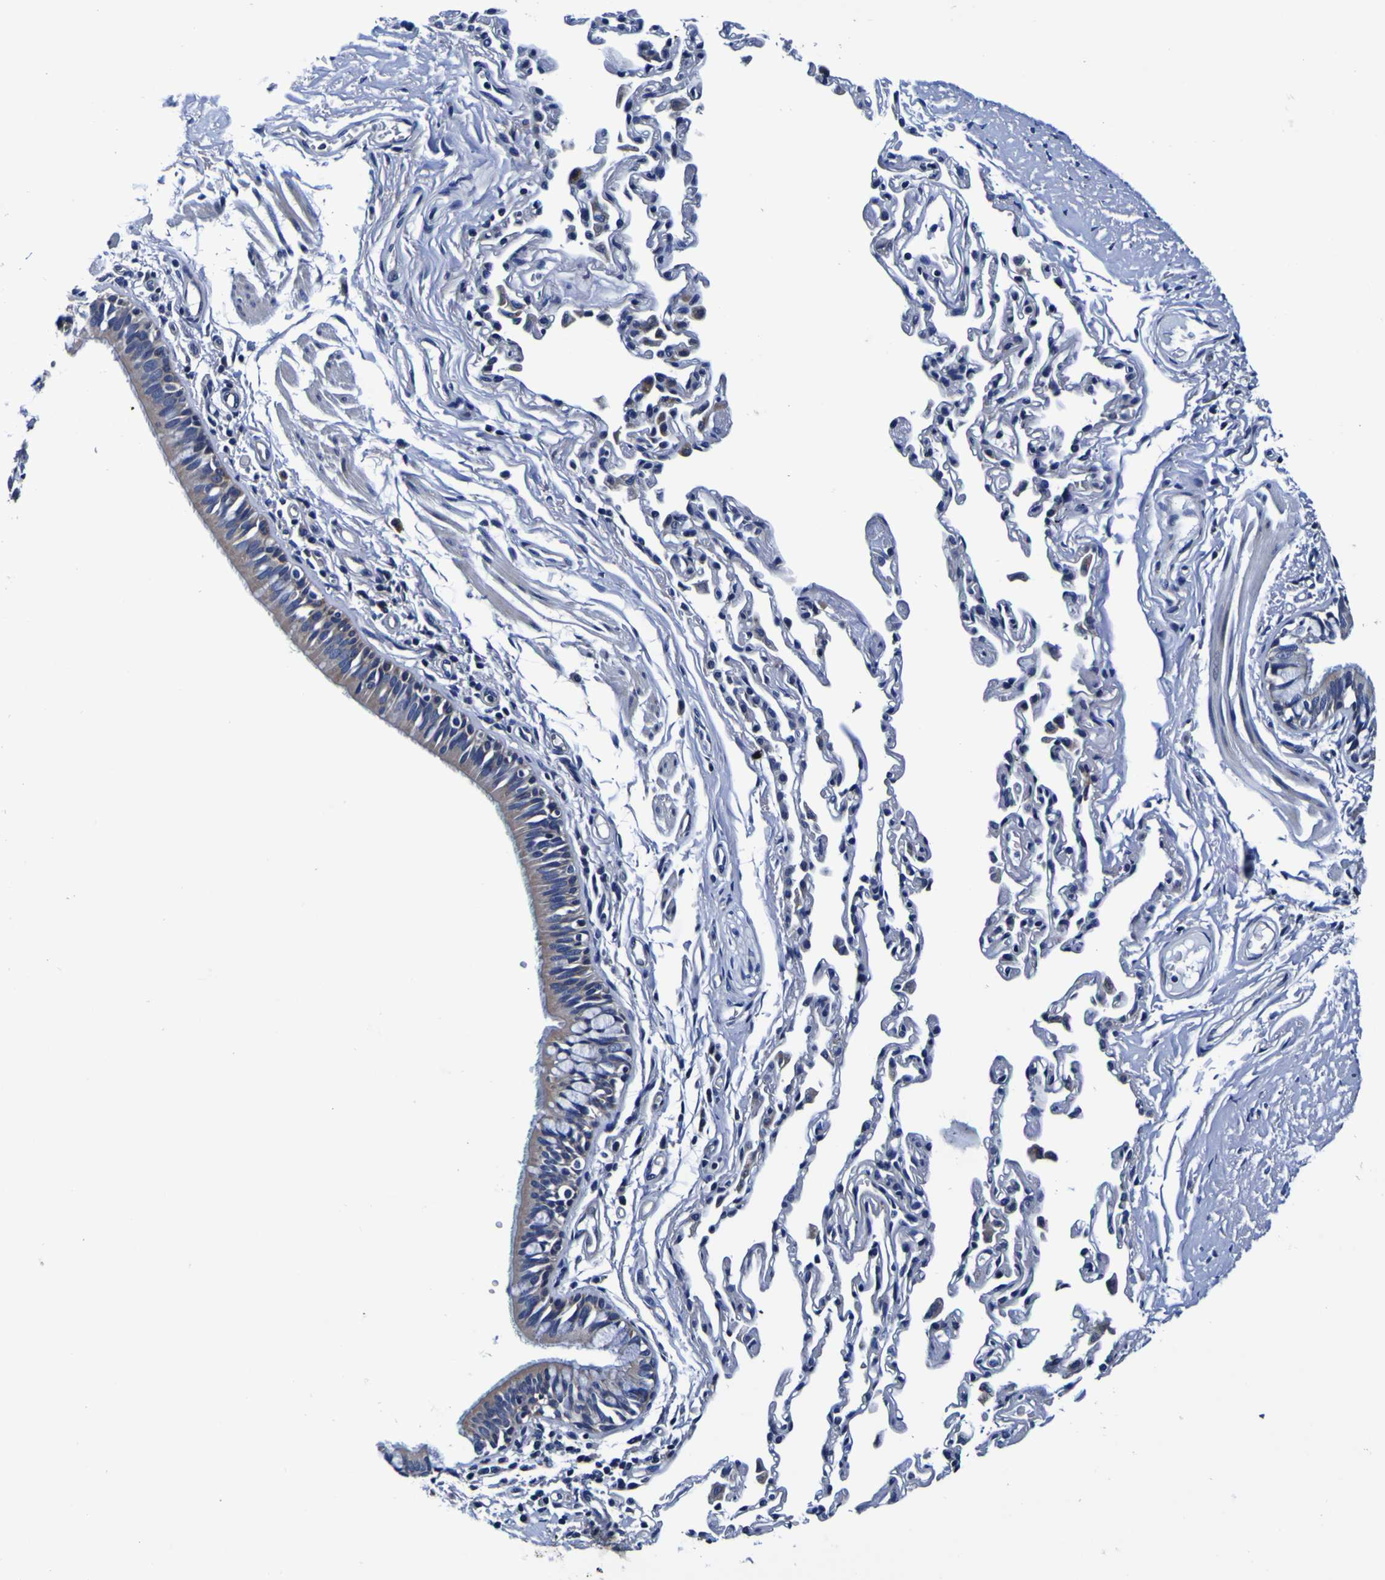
{"staining": {"intensity": "moderate", "quantity": ">75%", "location": "cytoplasmic/membranous"}, "tissue": "bronchus", "cell_type": "Respiratory epithelial cells", "image_type": "normal", "snomed": [{"axis": "morphology", "description": "Normal tissue, NOS"}, {"axis": "topography", "description": "Bronchus"}, {"axis": "topography", "description": "Lung"}], "caption": "Immunohistochemistry histopathology image of unremarkable bronchus stained for a protein (brown), which exhibits medium levels of moderate cytoplasmic/membranous expression in approximately >75% of respiratory epithelial cells.", "gene": "PDLIM4", "patient": {"sex": "male", "age": 64}}